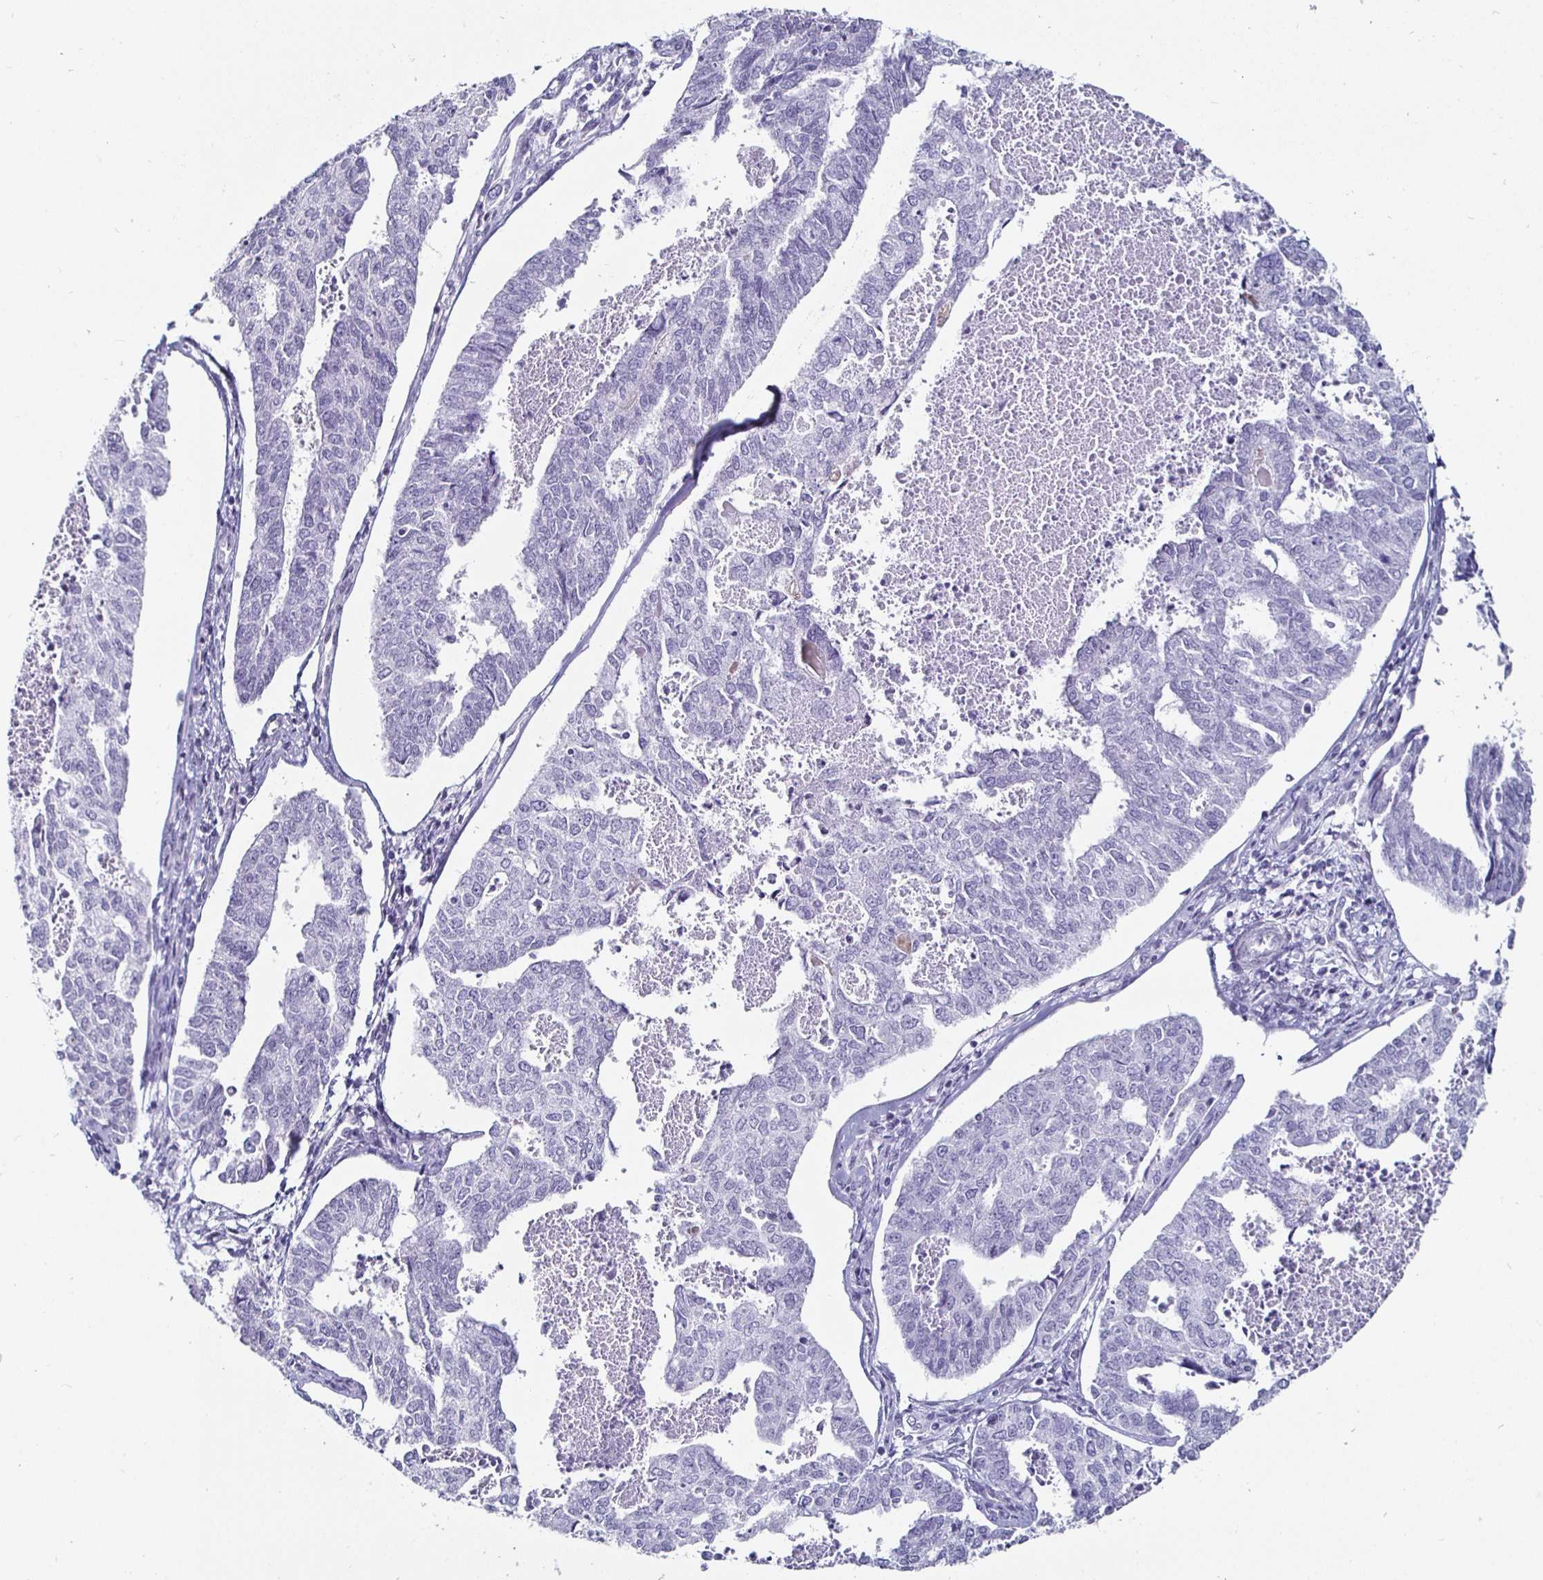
{"staining": {"intensity": "negative", "quantity": "none", "location": "none"}, "tissue": "endometrial cancer", "cell_type": "Tumor cells", "image_type": "cancer", "snomed": [{"axis": "morphology", "description": "Adenocarcinoma, NOS"}, {"axis": "topography", "description": "Endometrium"}], "caption": "Tumor cells show no significant staining in endometrial adenocarcinoma.", "gene": "KRT4", "patient": {"sex": "female", "age": 73}}